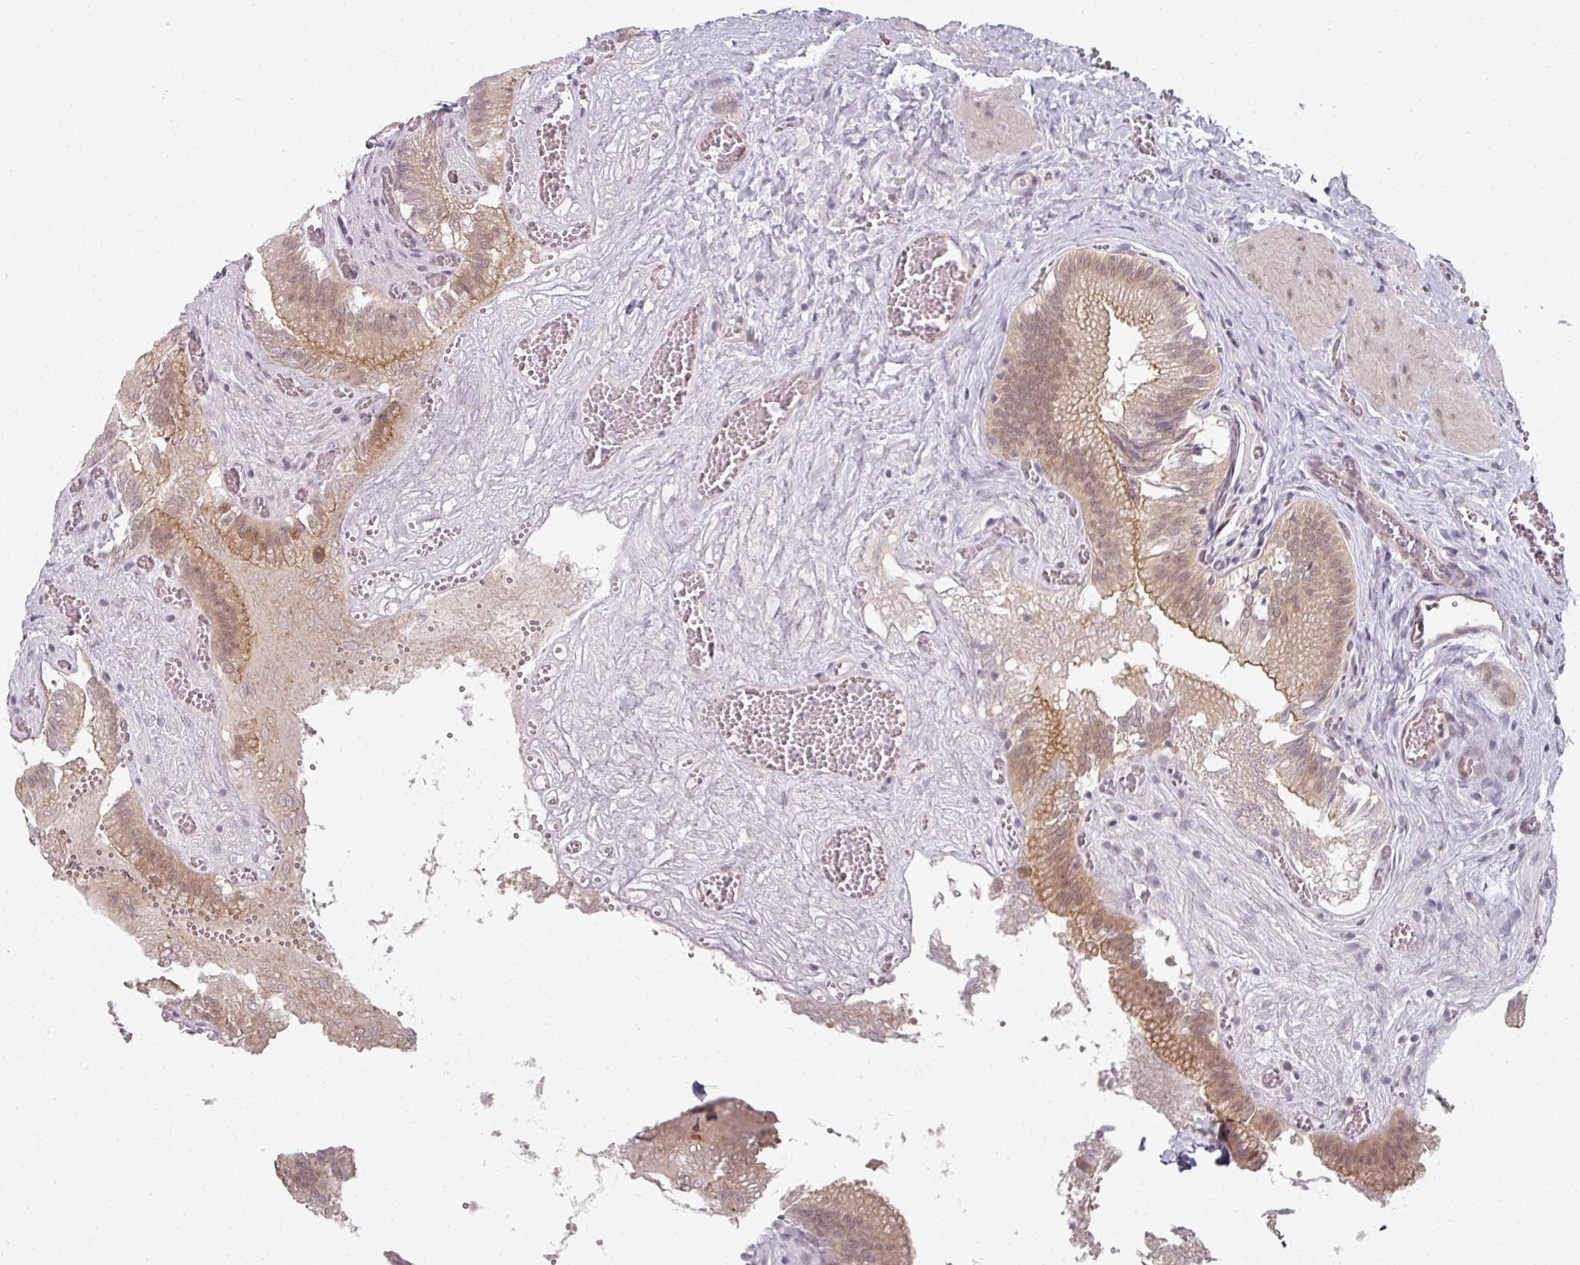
{"staining": {"intensity": "moderate", "quantity": ">75%", "location": "cytoplasmic/membranous,nuclear"}, "tissue": "gallbladder", "cell_type": "Glandular cells", "image_type": "normal", "snomed": [{"axis": "morphology", "description": "Normal tissue, NOS"}, {"axis": "topography", "description": "Gallbladder"}, {"axis": "topography", "description": "Peripheral nerve tissue"}], "caption": "Benign gallbladder displays moderate cytoplasmic/membranous,nuclear expression in approximately >75% of glandular cells.", "gene": "TMCC1", "patient": {"sex": "male", "age": 17}}